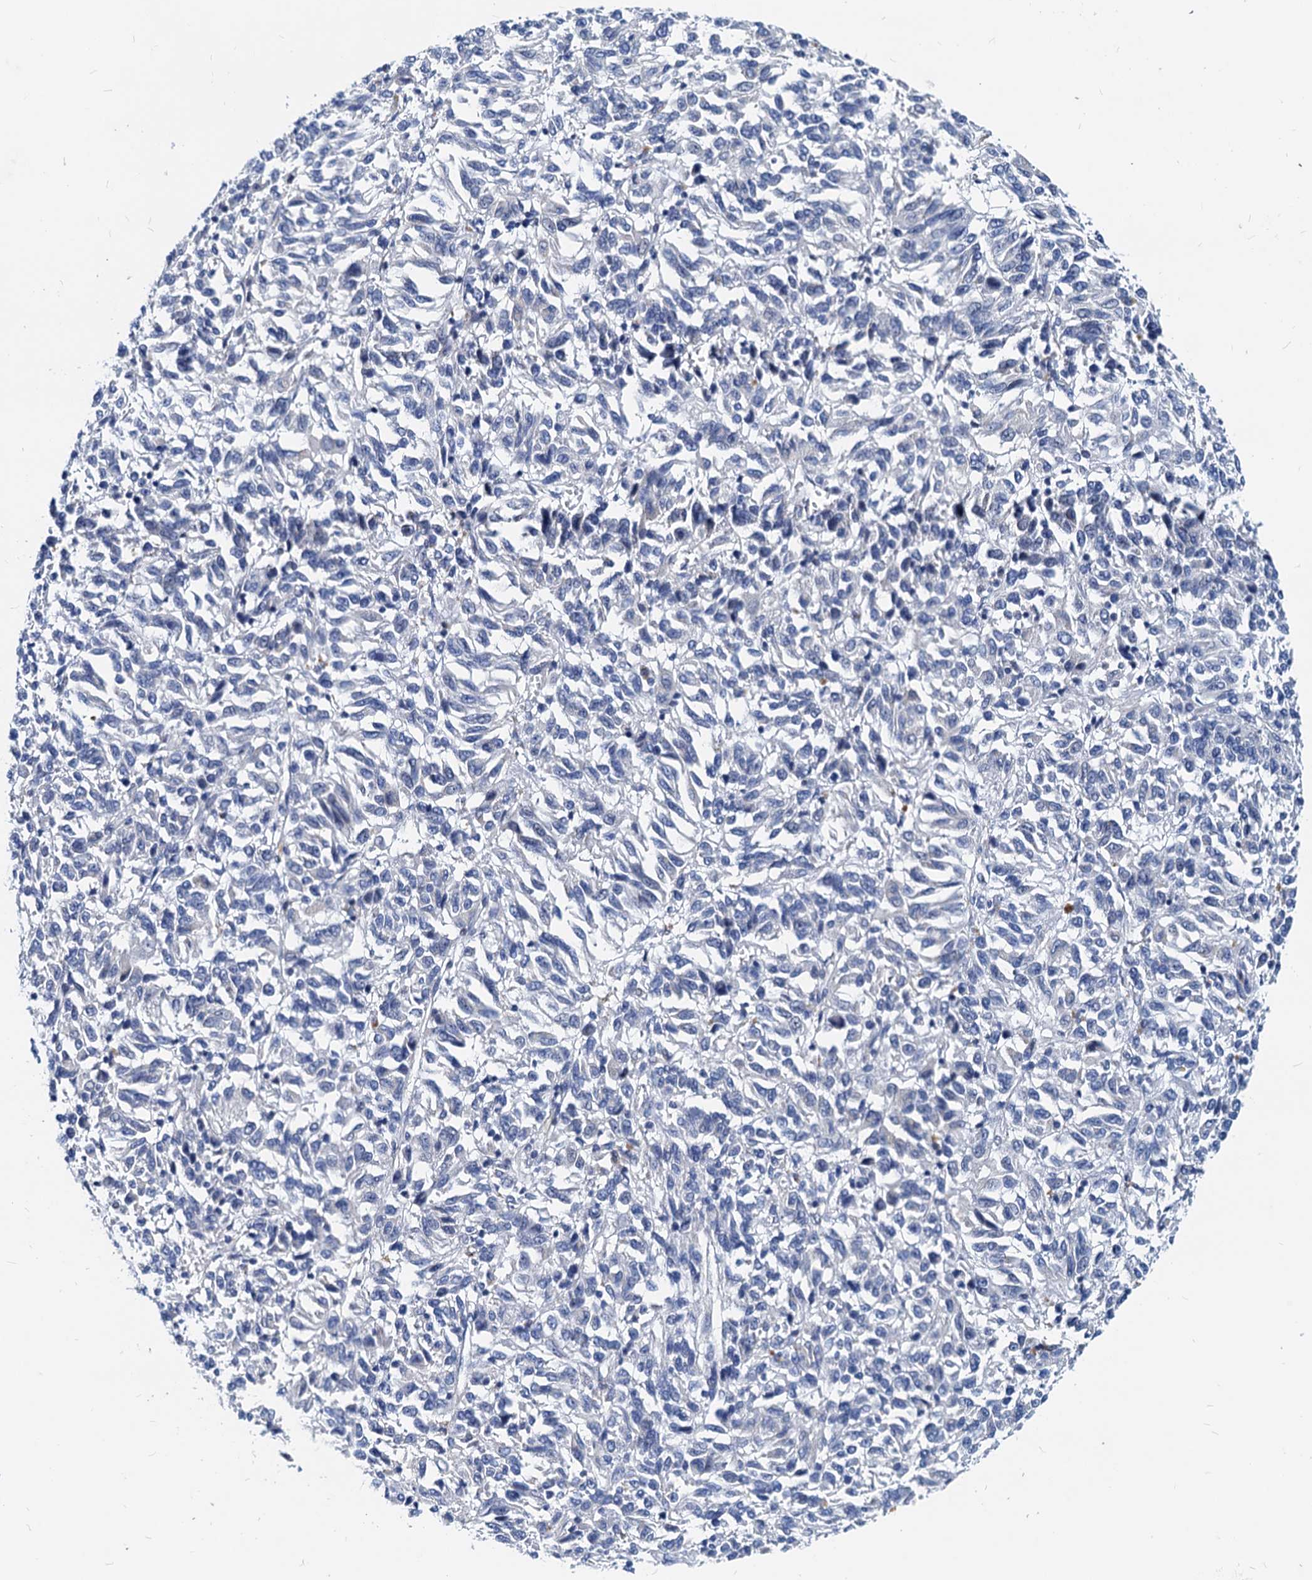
{"staining": {"intensity": "negative", "quantity": "none", "location": "none"}, "tissue": "melanoma", "cell_type": "Tumor cells", "image_type": "cancer", "snomed": [{"axis": "morphology", "description": "Malignant melanoma, Metastatic site"}, {"axis": "topography", "description": "Lung"}], "caption": "There is no significant positivity in tumor cells of melanoma. (DAB immunohistochemistry, high magnification).", "gene": "HSF2", "patient": {"sex": "male", "age": 64}}